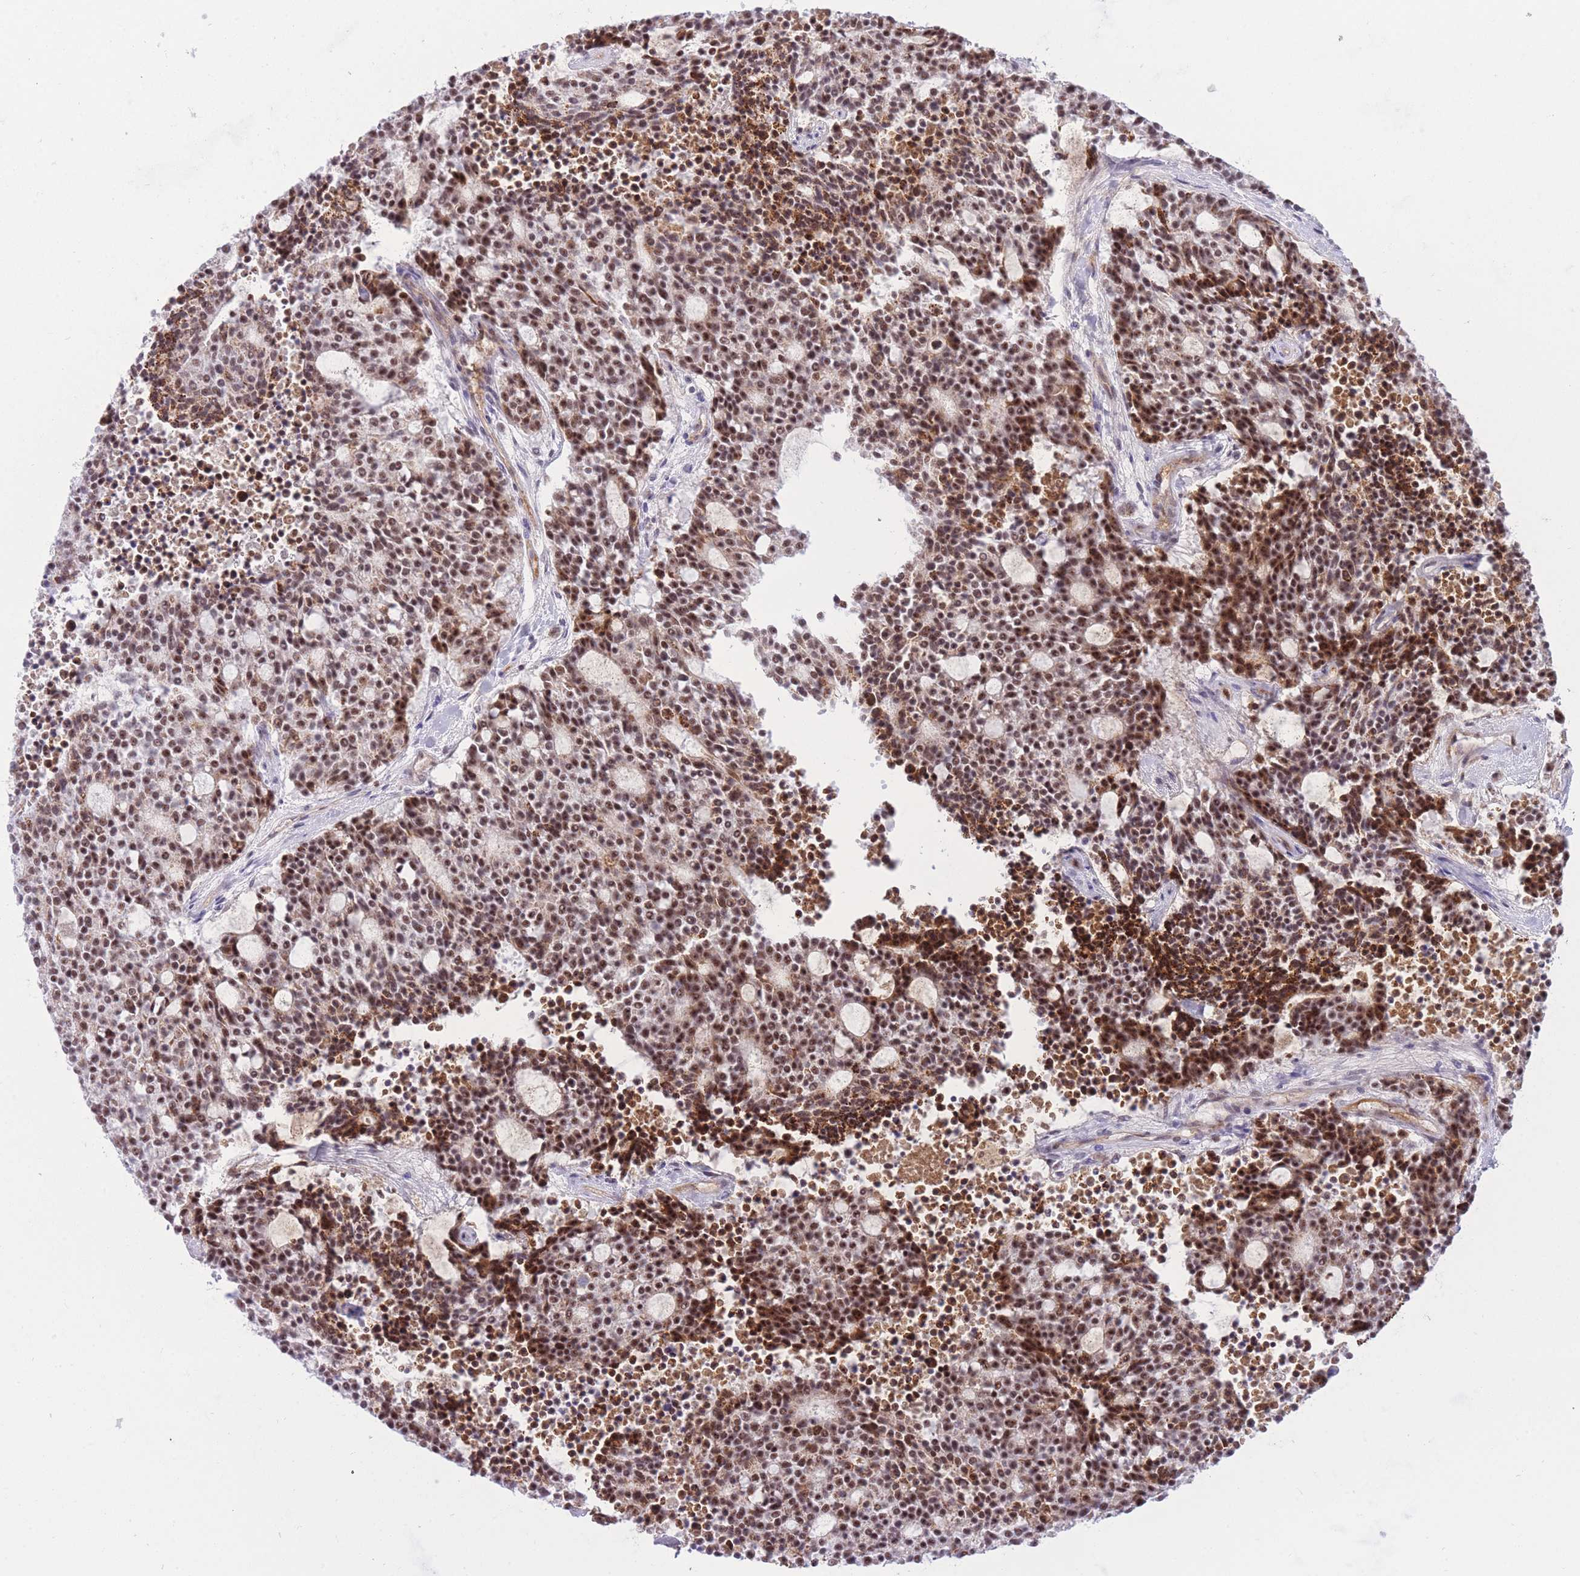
{"staining": {"intensity": "strong", "quantity": ">75%", "location": "cytoplasmic/membranous,nuclear"}, "tissue": "carcinoid", "cell_type": "Tumor cells", "image_type": "cancer", "snomed": [{"axis": "morphology", "description": "Carcinoid, malignant, NOS"}, {"axis": "topography", "description": "Pancreas"}], "caption": "Protein expression analysis of human malignant carcinoid reveals strong cytoplasmic/membranous and nuclear staining in about >75% of tumor cells. Immunohistochemistry stains the protein in brown and the nuclei are stained blue.", "gene": "CYP2B6", "patient": {"sex": "female", "age": 54}}